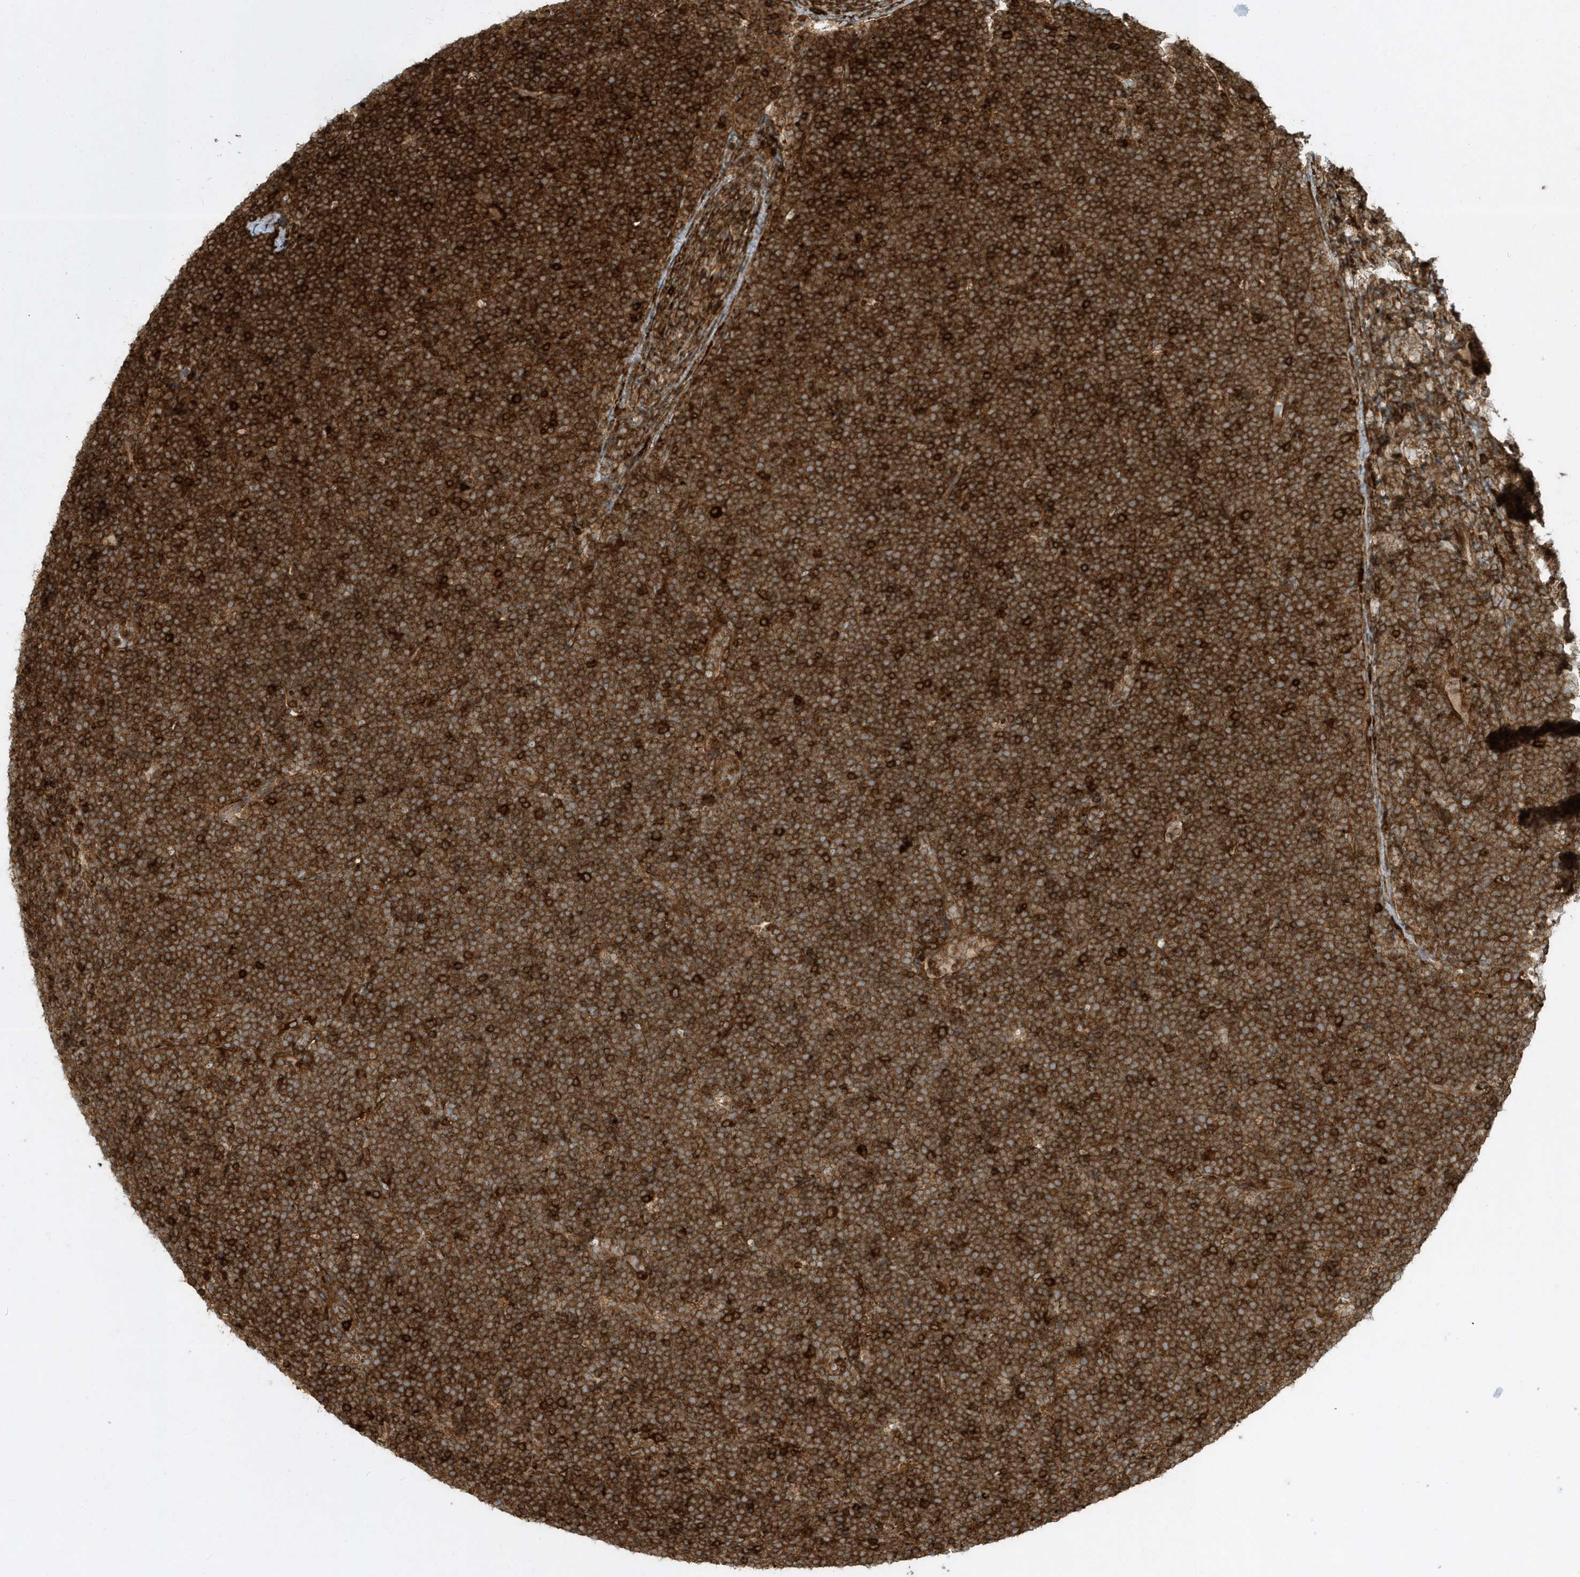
{"staining": {"intensity": "strong", "quantity": ">75%", "location": "cytoplasmic/membranous"}, "tissue": "lymphoma", "cell_type": "Tumor cells", "image_type": "cancer", "snomed": [{"axis": "morphology", "description": "Malignant lymphoma, non-Hodgkin's type, High grade"}, {"axis": "topography", "description": "Lymph node"}], "caption": "This histopathology image shows malignant lymphoma, non-Hodgkin's type (high-grade) stained with immunohistochemistry (IHC) to label a protein in brown. The cytoplasmic/membranous of tumor cells show strong positivity for the protein. Nuclei are counter-stained blue.", "gene": "CLCN6", "patient": {"sex": "male", "age": 13}}